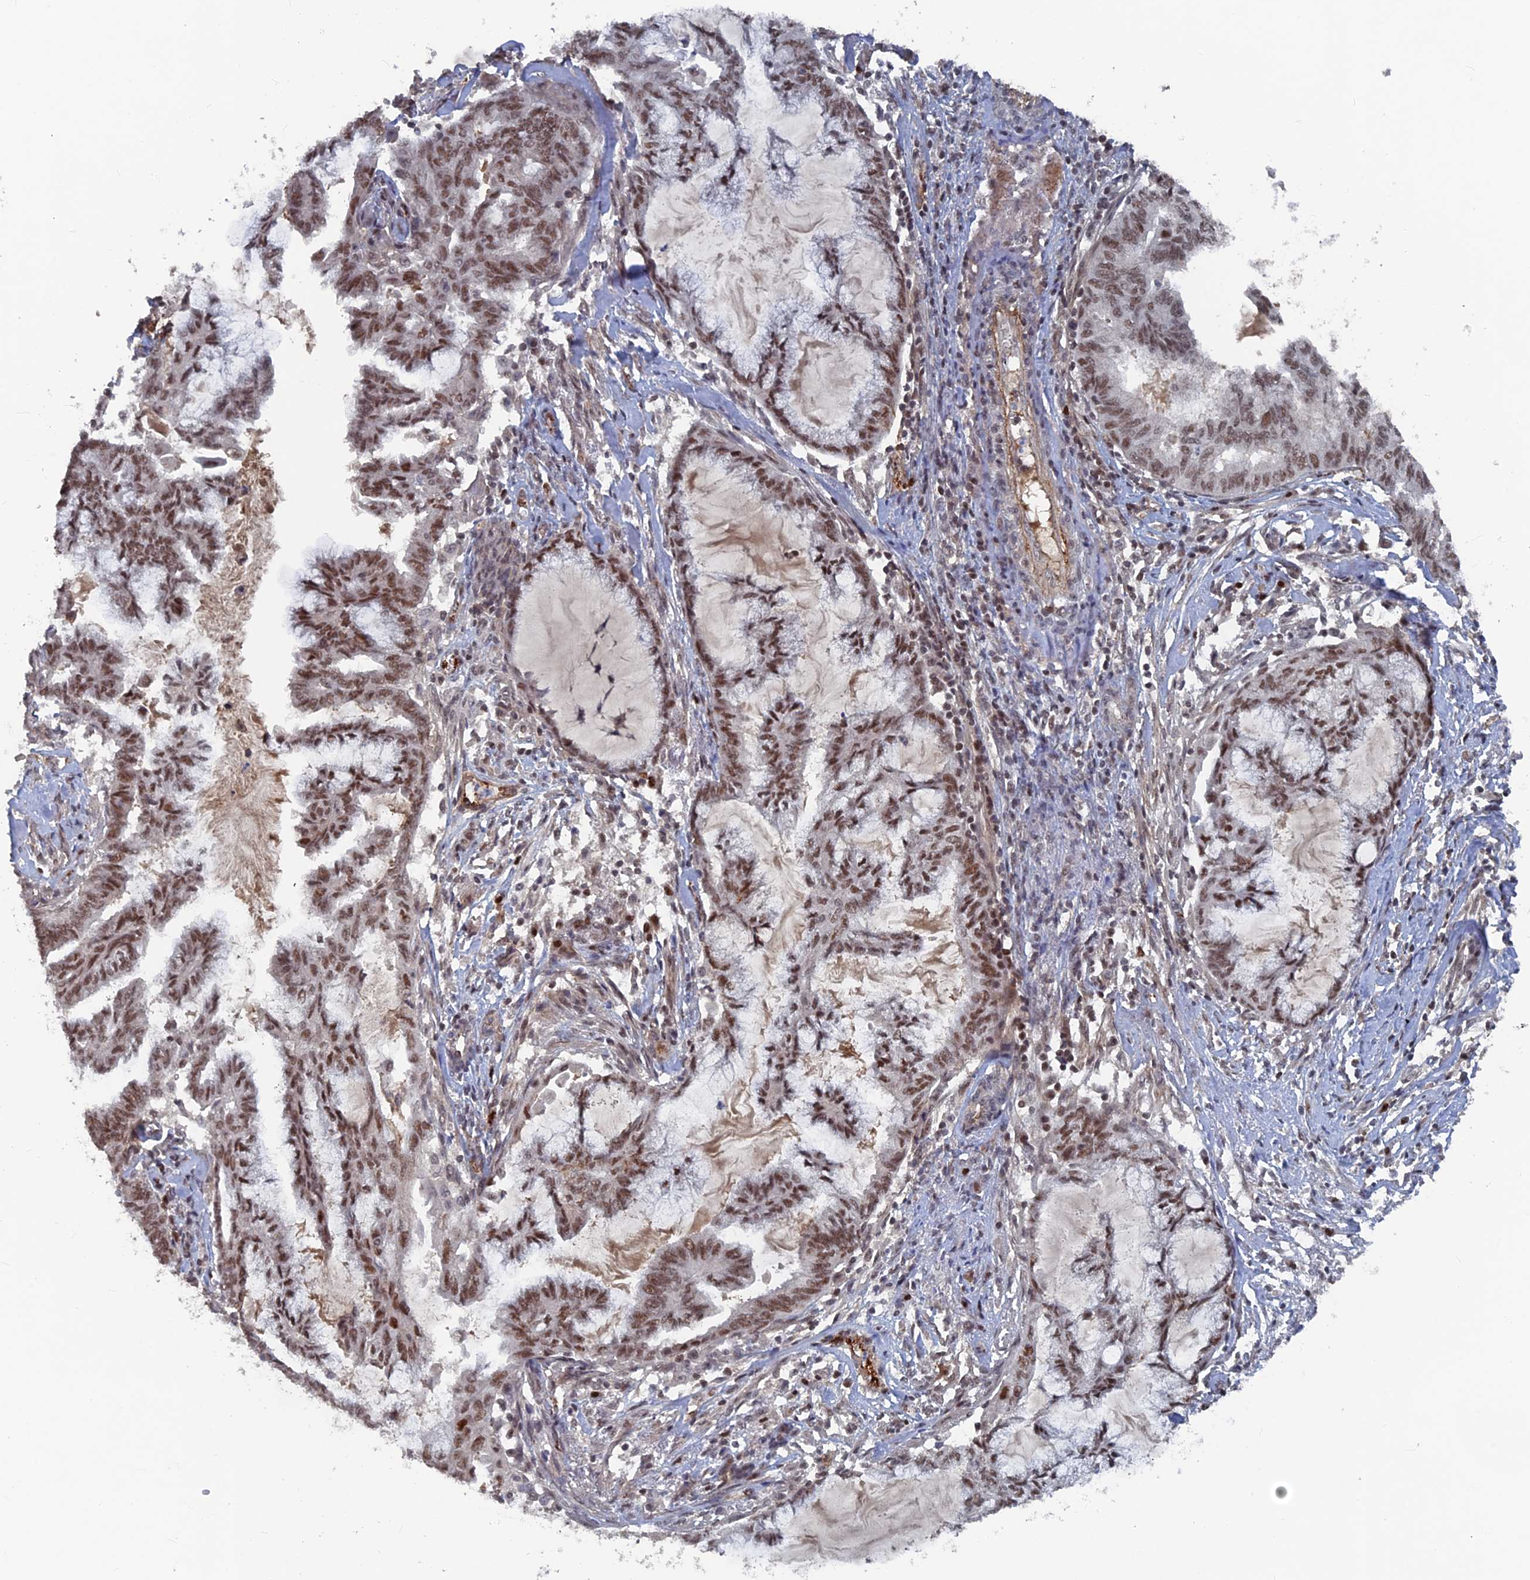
{"staining": {"intensity": "moderate", "quantity": ">75%", "location": "nuclear"}, "tissue": "endometrial cancer", "cell_type": "Tumor cells", "image_type": "cancer", "snomed": [{"axis": "morphology", "description": "Adenocarcinoma, NOS"}, {"axis": "topography", "description": "Endometrium"}], "caption": "Adenocarcinoma (endometrial) stained with DAB (3,3'-diaminobenzidine) immunohistochemistry shows medium levels of moderate nuclear staining in about >75% of tumor cells. The staining was performed using DAB (3,3'-diaminobenzidine) to visualize the protein expression in brown, while the nuclei were stained in blue with hematoxylin (Magnification: 20x).", "gene": "SH3D21", "patient": {"sex": "female", "age": 86}}